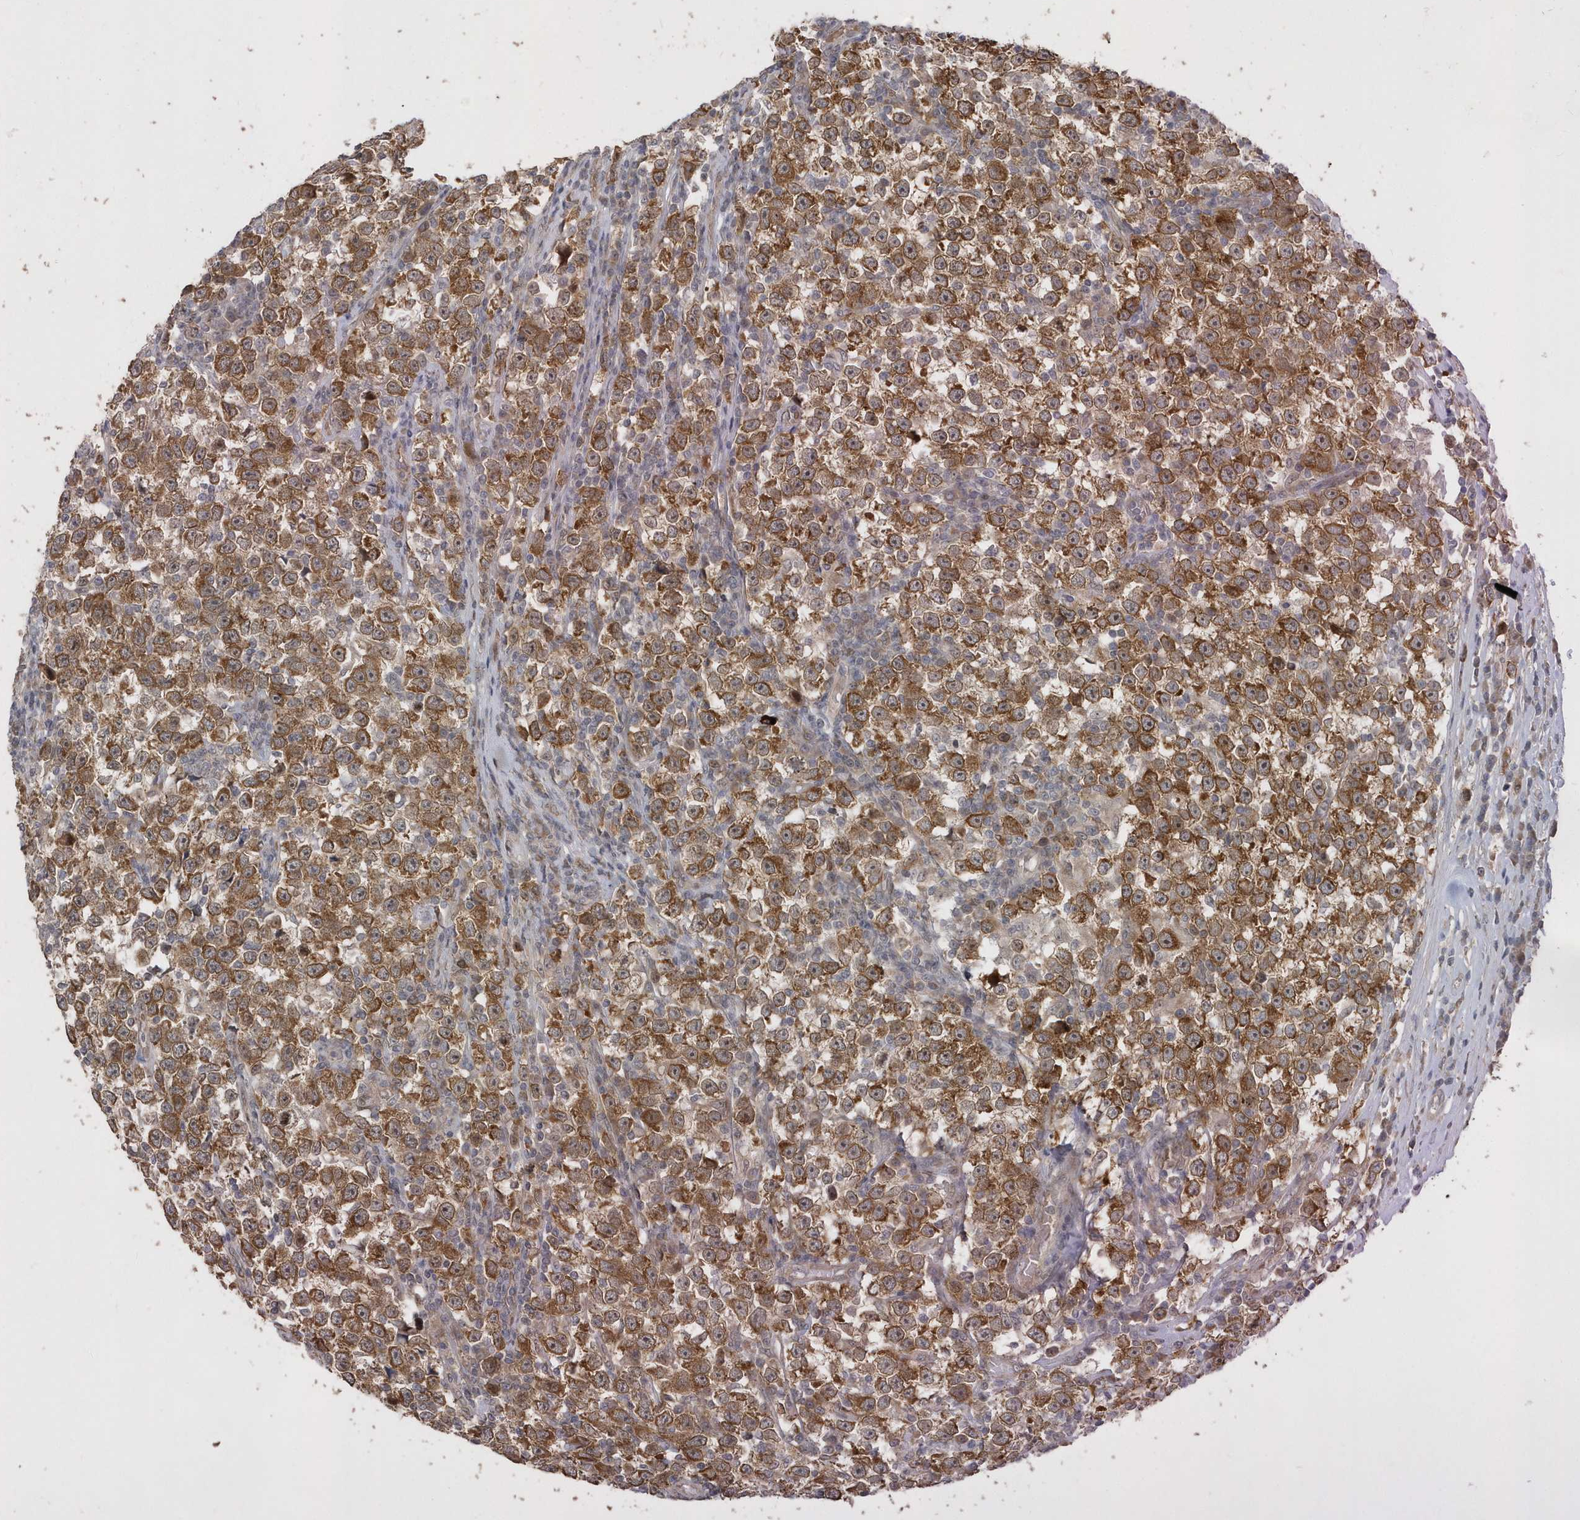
{"staining": {"intensity": "strong", "quantity": ">75%", "location": "cytoplasmic/membranous"}, "tissue": "testis cancer", "cell_type": "Tumor cells", "image_type": "cancer", "snomed": [{"axis": "morphology", "description": "Normal tissue, NOS"}, {"axis": "morphology", "description": "Seminoma, NOS"}, {"axis": "topography", "description": "Testis"}], "caption": "Testis cancer (seminoma) was stained to show a protein in brown. There is high levels of strong cytoplasmic/membranous expression in about >75% of tumor cells.", "gene": "TRAIP", "patient": {"sex": "male", "age": 43}}